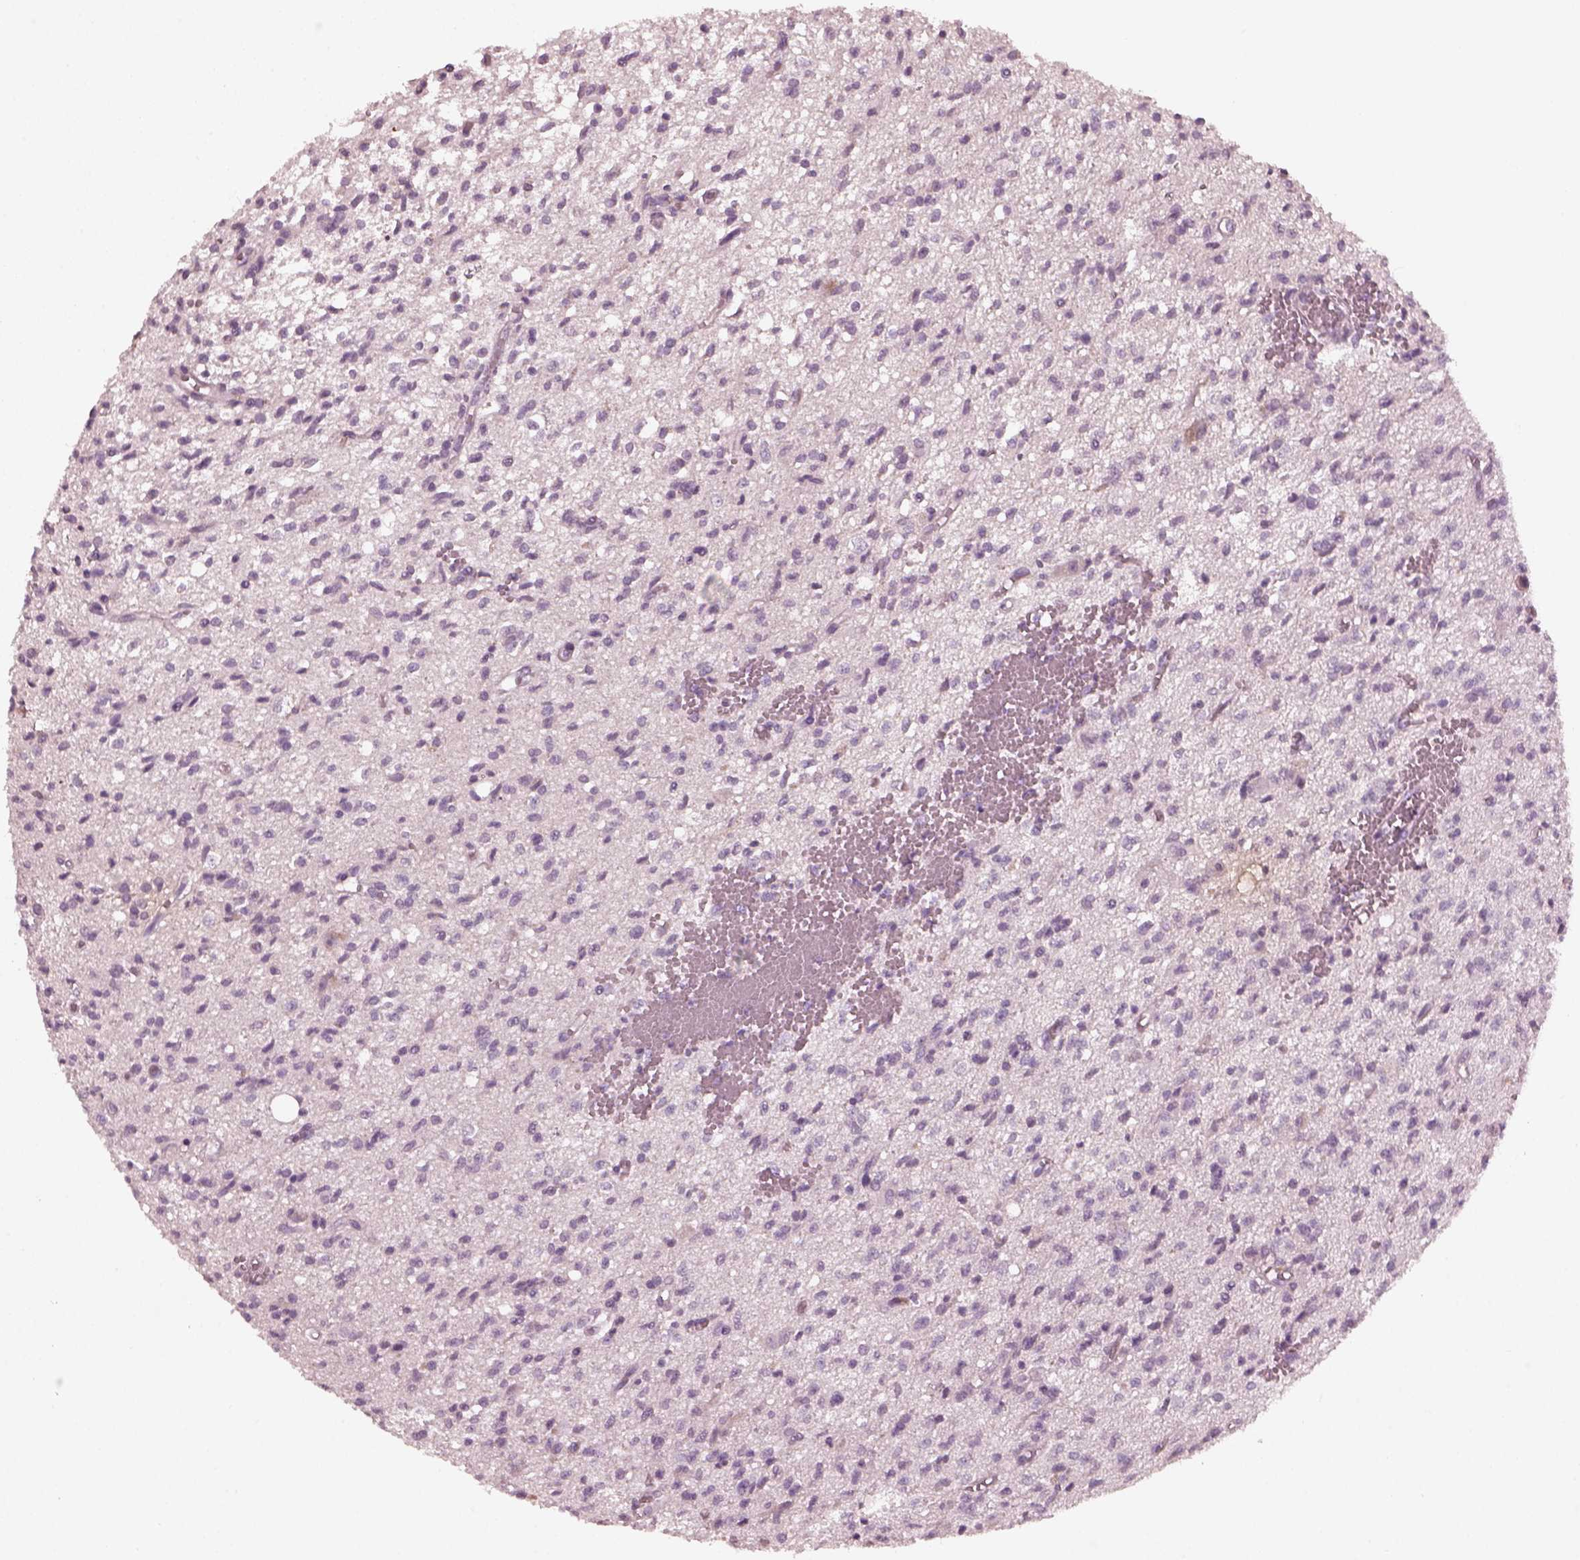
{"staining": {"intensity": "negative", "quantity": "none", "location": "none"}, "tissue": "glioma", "cell_type": "Tumor cells", "image_type": "cancer", "snomed": [{"axis": "morphology", "description": "Glioma, malignant, Low grade"}, {"axis": "topography", "description": "Brain"}], "caption": "IHC histopathology image of neoplastic tissue: human glioma stained with DAB (3,3'-diaminobenzidine) exhibits no significant protein expression in tumor cells.", "gene": "OPTC", "patient": {"sex": "male", "age": 64}}